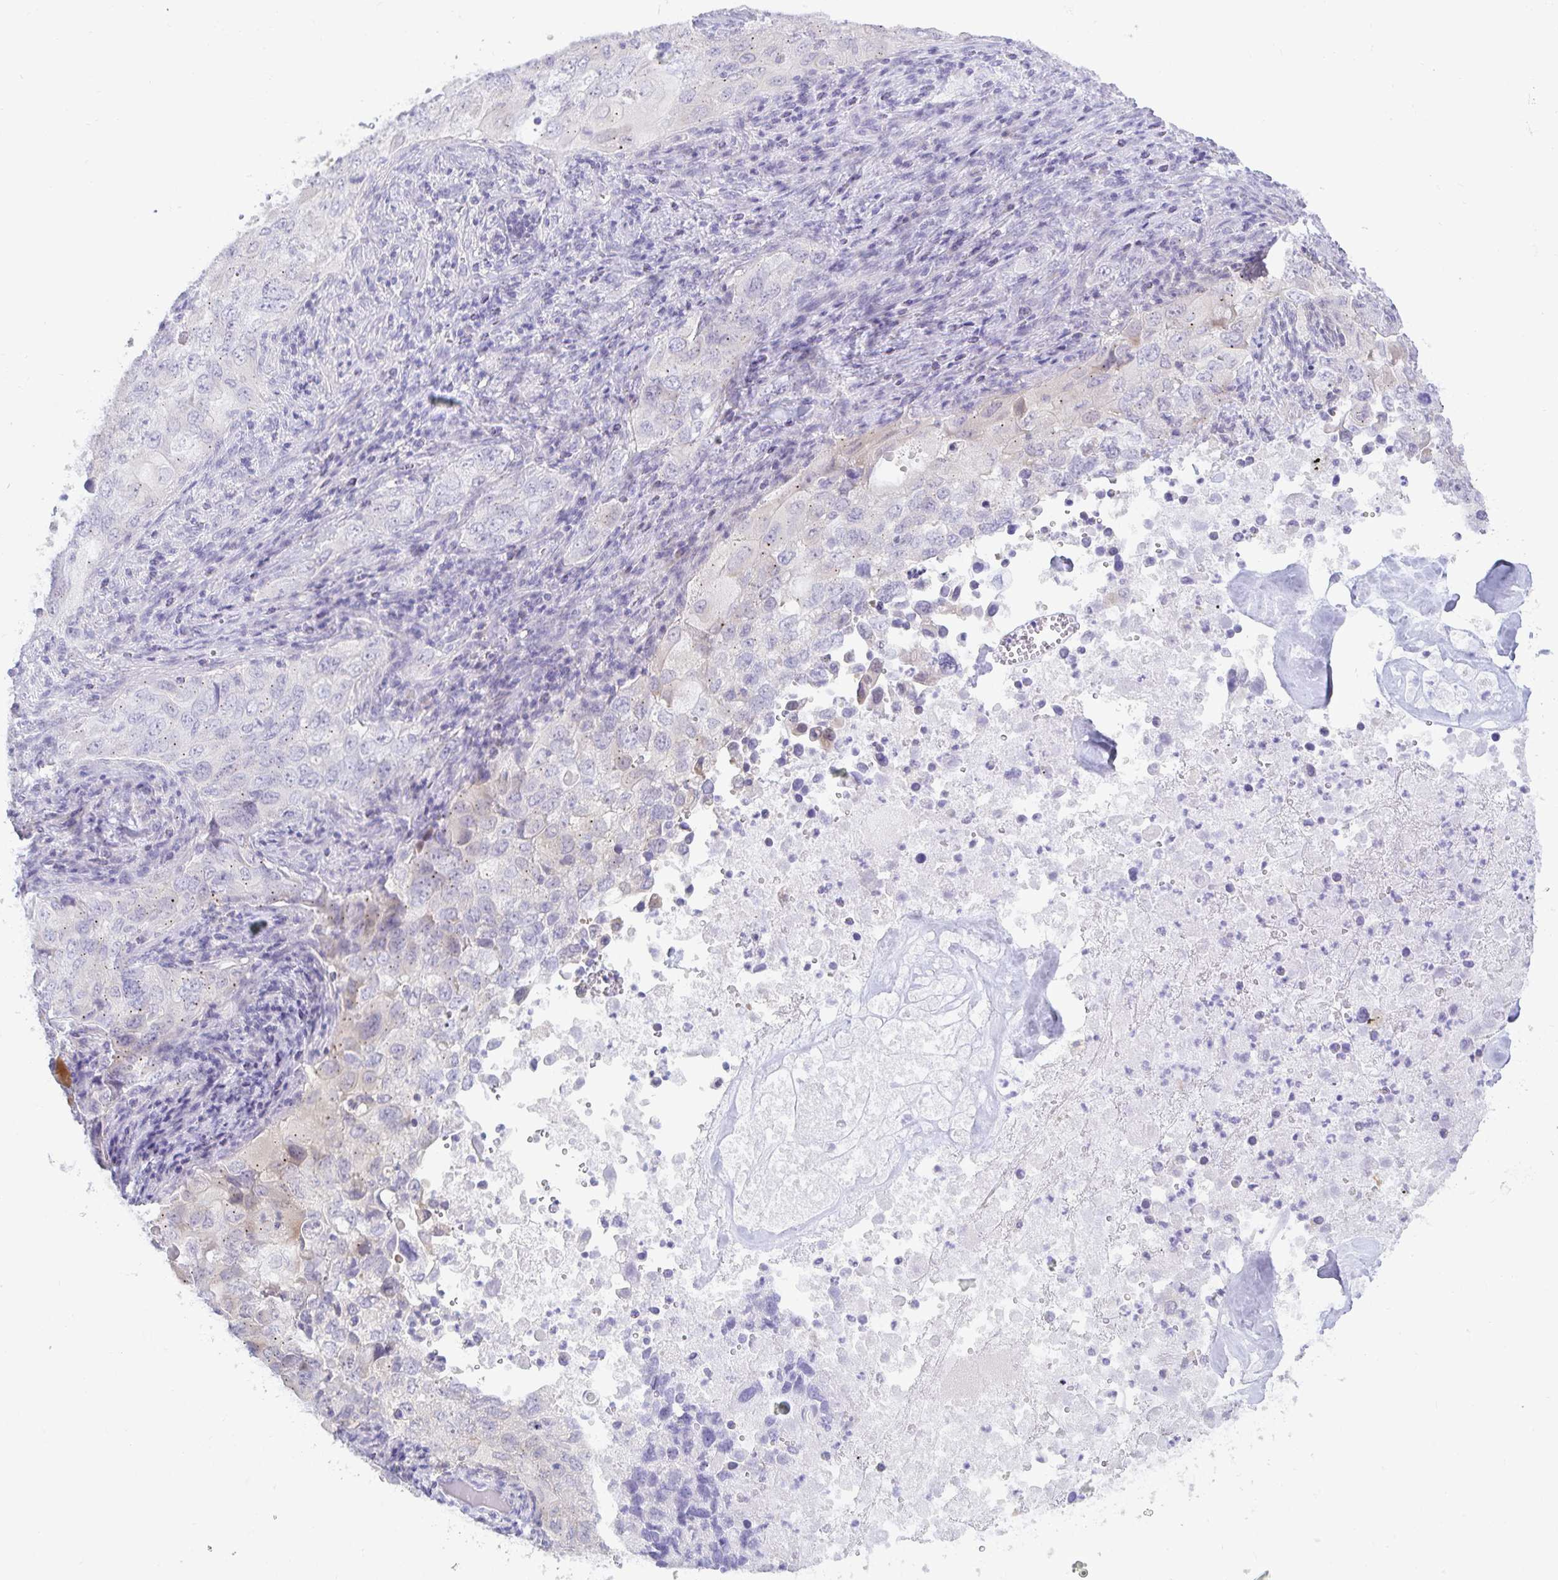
{"staining": {"intensity": "negative", "quantity": "none", "location": "none"}, "tissue": "lung cancer", "cell_type": "Tumor cells", "image_type": "cancer", "snomed": [{"axis": "morphology", "description": "Adenocarcinoma, NOS"}, {"axis": "morphology", "description": "Adenocarcinoma, metastatic, NOS"}, {"axis": "topography", "description": "Lymph node"}, {"axis": "topography", "description": "Lung"}], "caption": "Tumor cells show no significant protein staining in lung cancer (adenocarcinoma).", "gene": "MON2", "patient": {"sex": "female", "age": 42}}